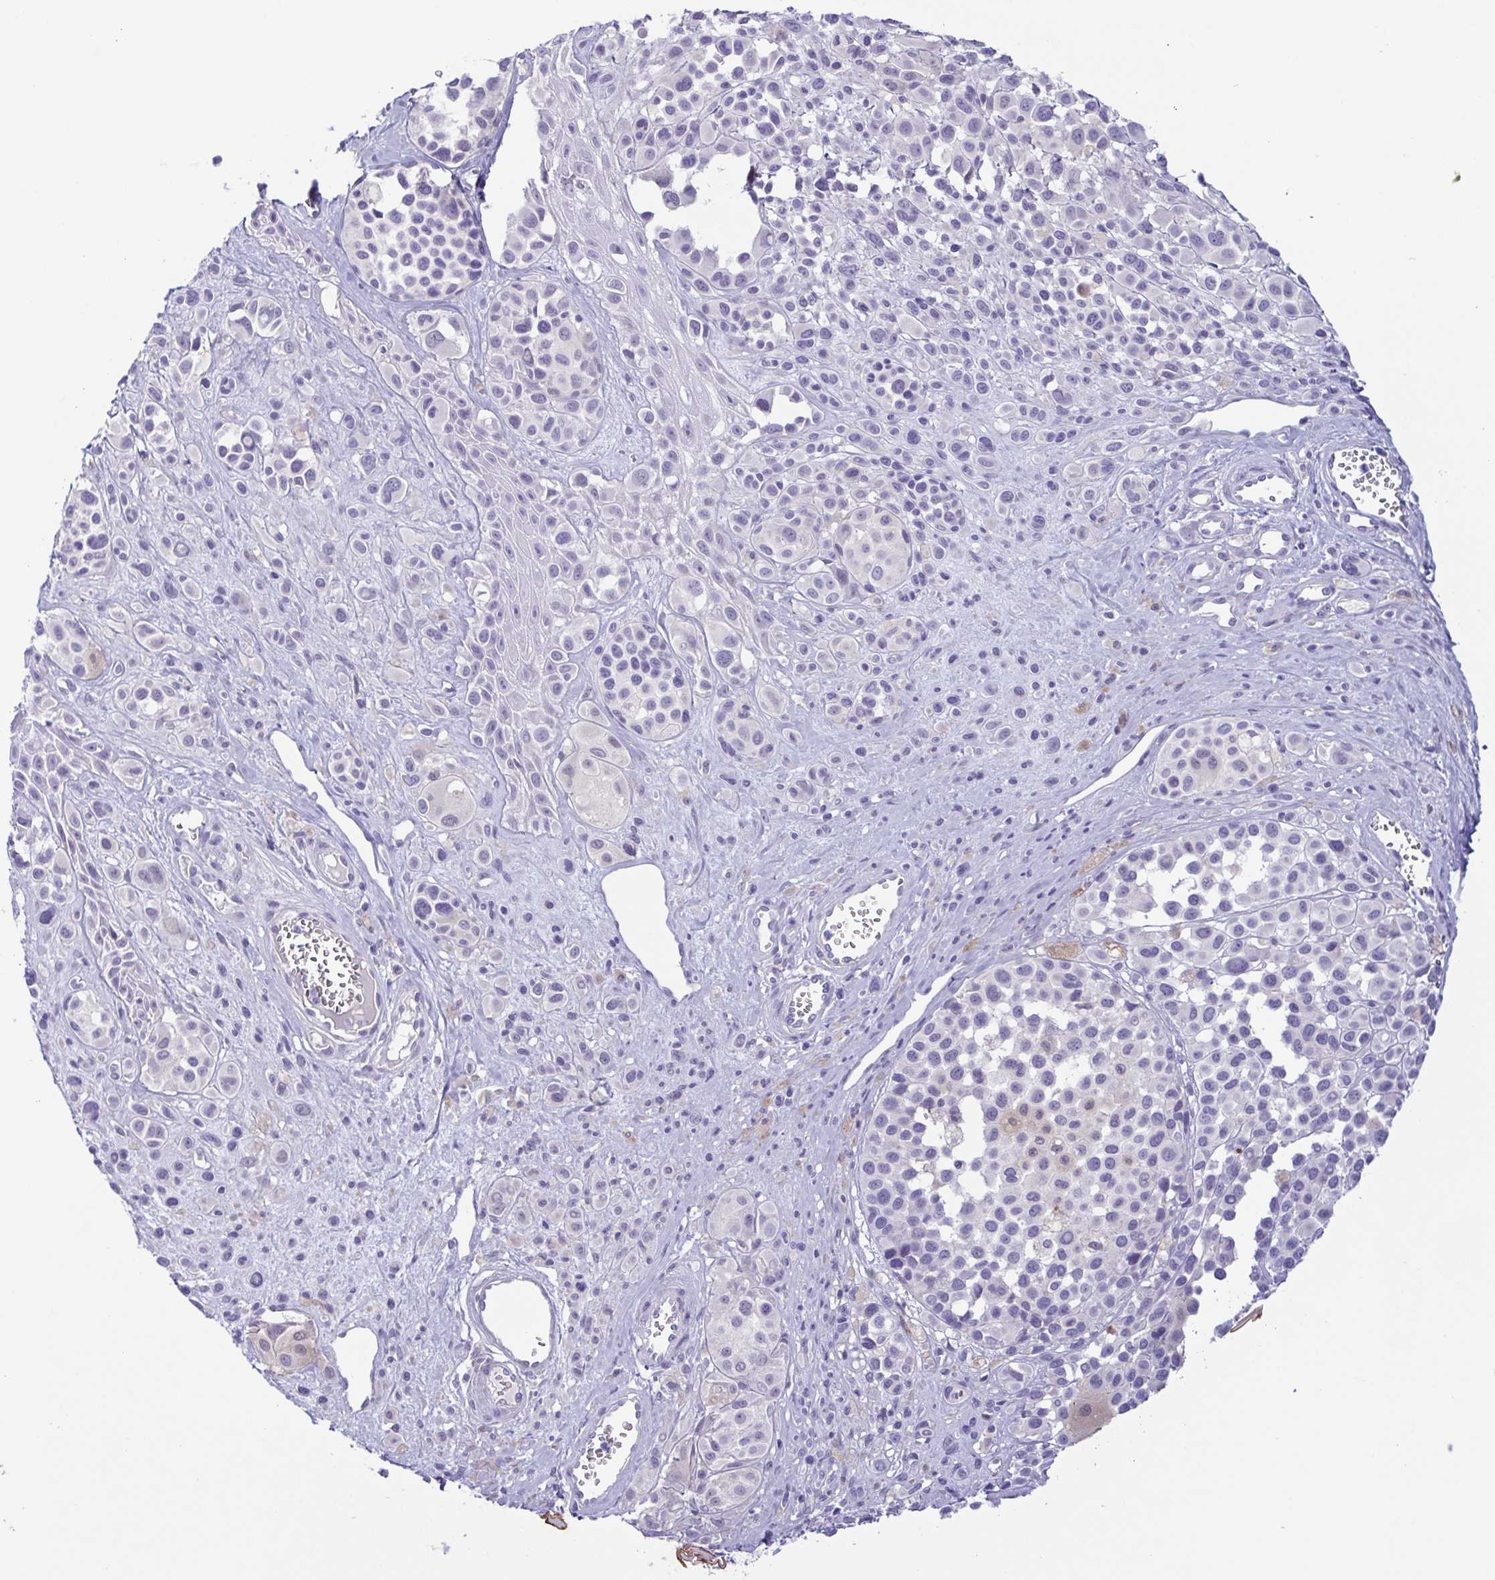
{"staining": {"intensity": "negative", "quantity": "none", "location": "none"}, "tissue": "melanoma", "cell_type": "Tumor cells", "image_type": "cancer", "snomed": [{"axis": "morphology", "description": "Malignant melanoma, NOS"}, {"axis": "topography", "description": "Skin"}], "caption": "Micrograph shows no significant protein expression in tumor cells of melanoma.", "gene": "TERT", "patient": {"sex": "male", "age": 77}}